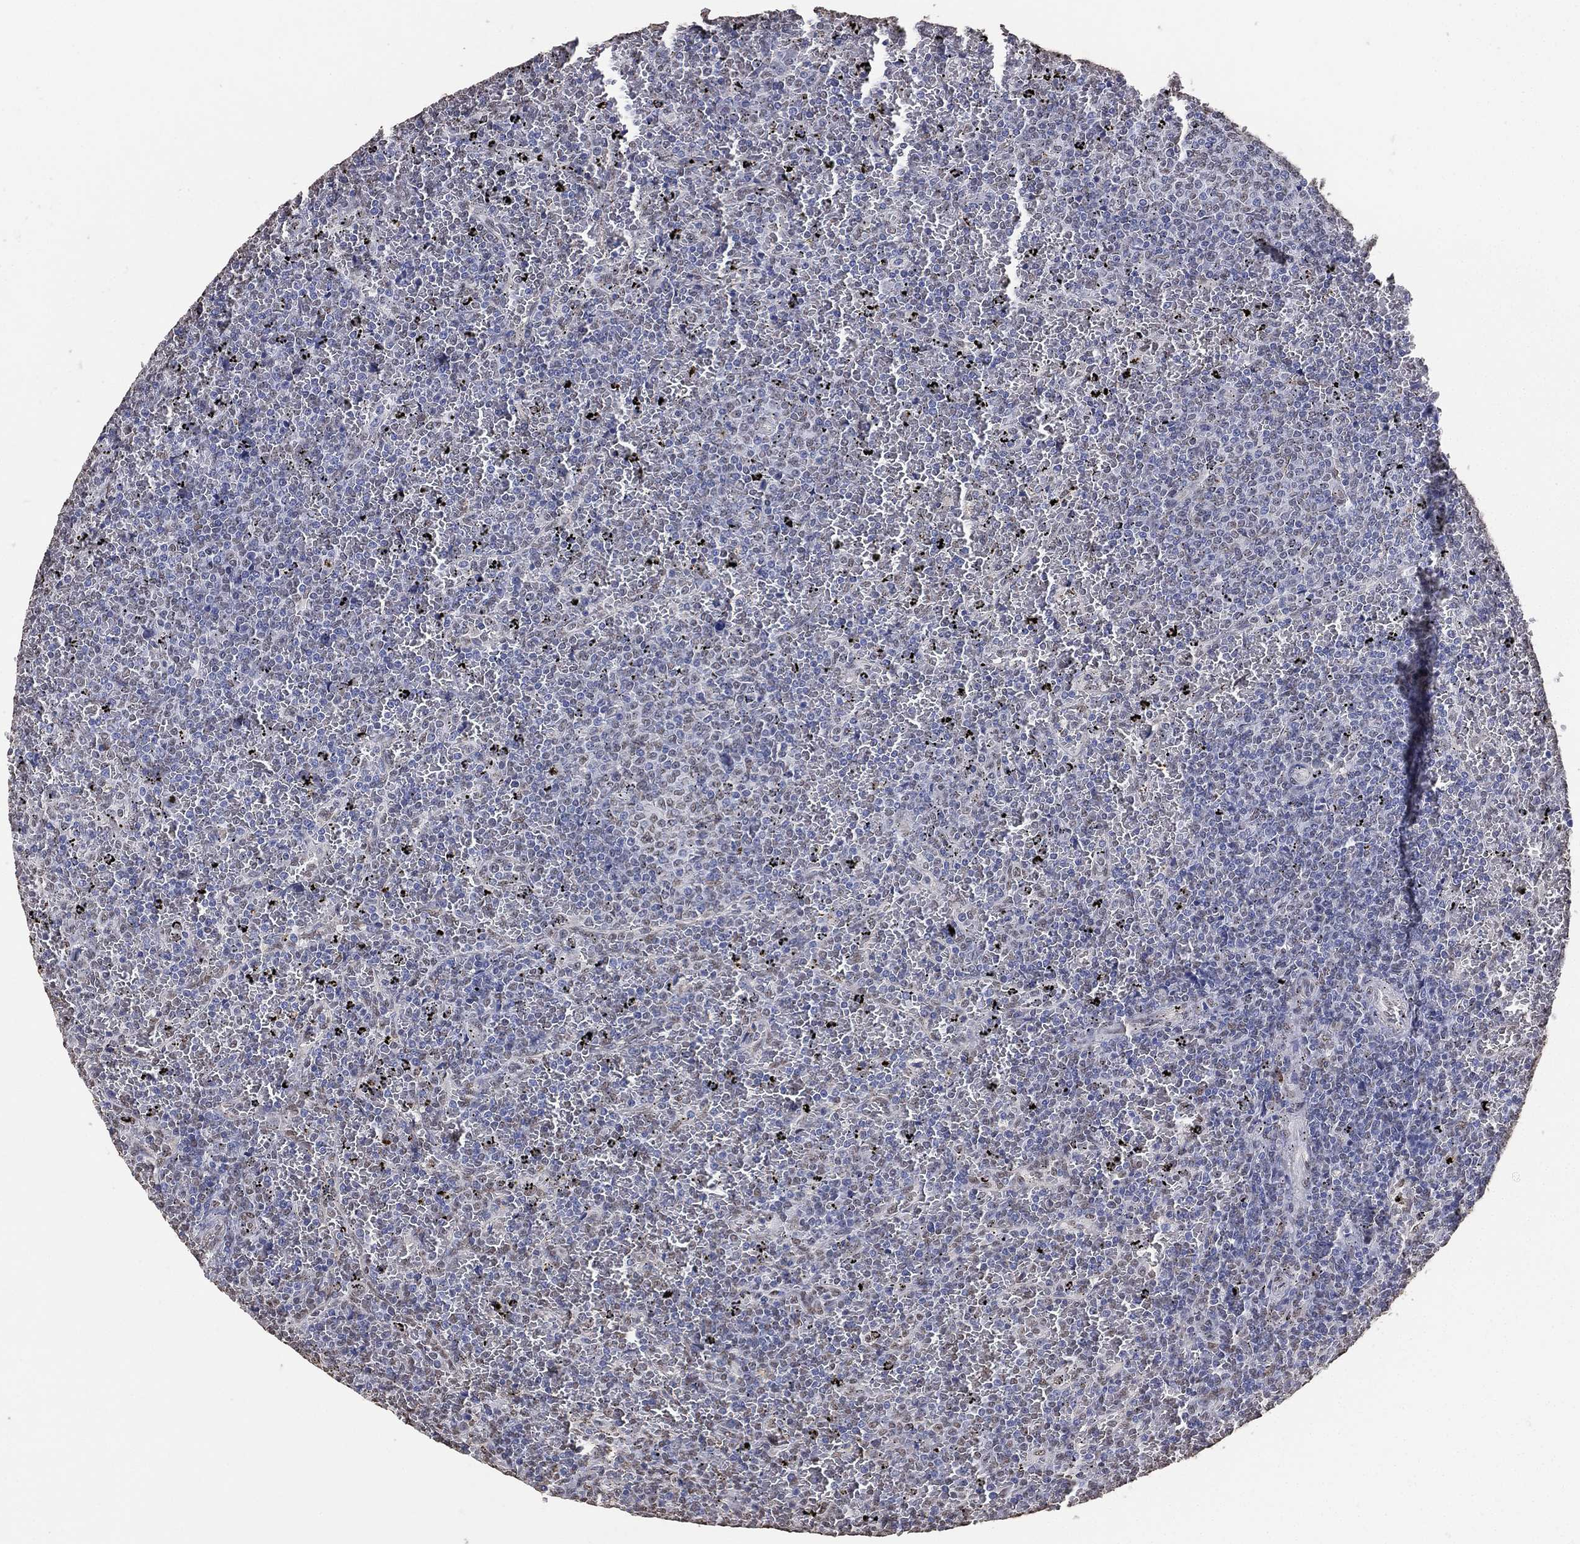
{"staining": {"intensity": "negative", "quantity": "none", "location": "none"}, "tissue": "lymphoma", "cell_type": "Tumor cells", "image_type": "cancer", "snomed": [{"axis": "morphology", "description": "Malignant lymphoma, non-Hodgkin's type, Low grade"}, {"axis": "topography", "description": "Spleen"}], "caption": "The IHC histopathology image has no significant staining in tumor cells of malignant lymphoma, non-Hodgkin's type (low-grade) tissue.", "gene": "ALDH7A1", "patient": {"sex": "female", "age": 77}}